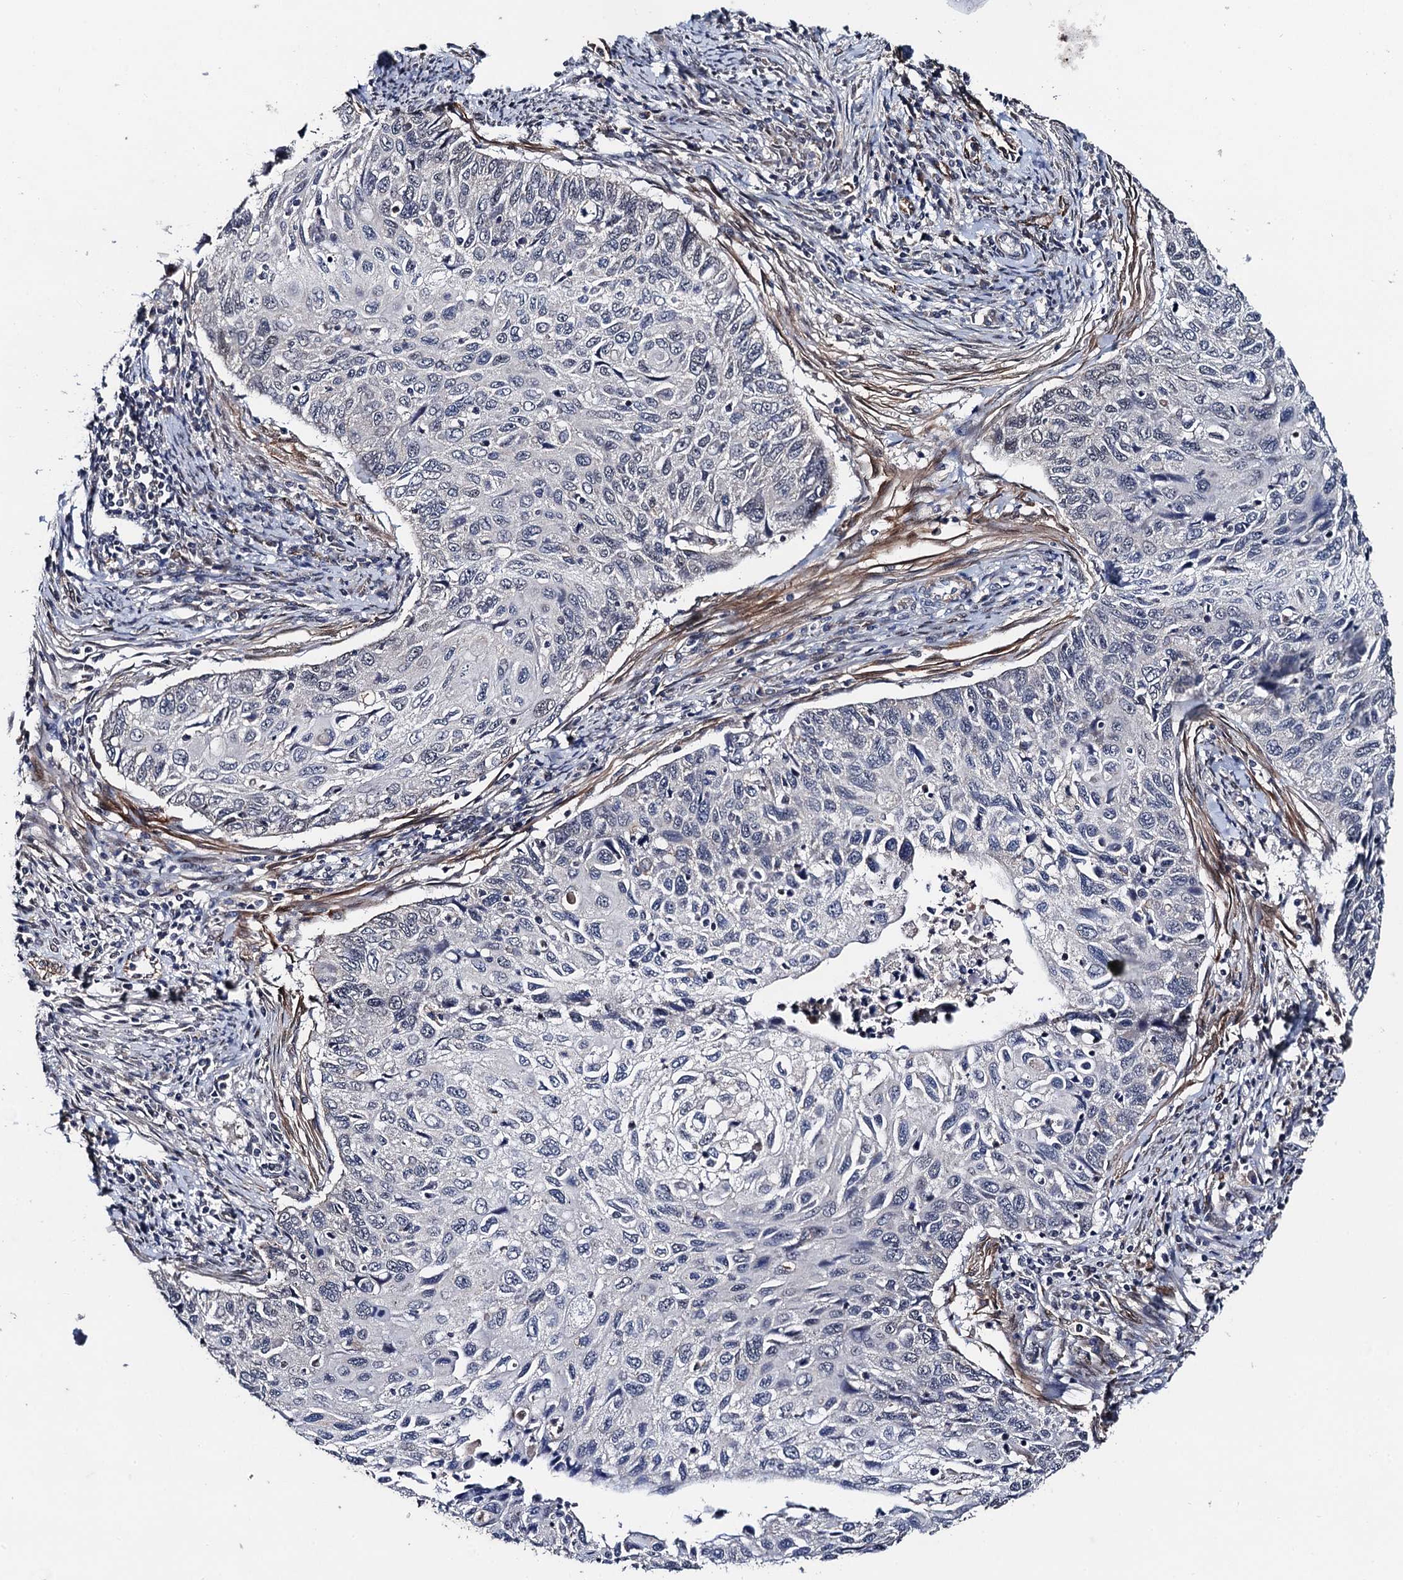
{"staining": {"intensity": "negative", "quantity": "none", "location": "none"}, "tissue": "cervical cancer", "cell_type": "Tumor cells", "image_type": "cancer", "snomed": [{"axis": "morphology", "description": "Squamous cell carcinoma, NOS"}, {"axis": "topography", "description": "Cervix"}], "caption": "Immunohistochemistry (IHC) micrograph of neoplastic tissue: cervical cancer stained with DAB (3,3'-diaminobenzidine) reveals no significant protein staining in tumor cells. (Stains: DAB (3,3'-diaminobenzidine) immunohistochemistry (IHC) with hematoxylin counter stain, Microscopy: brightfield microscopy at high magnification).", "gene": "PPTC7", "patient": {"sex": "female", "age": 70}}